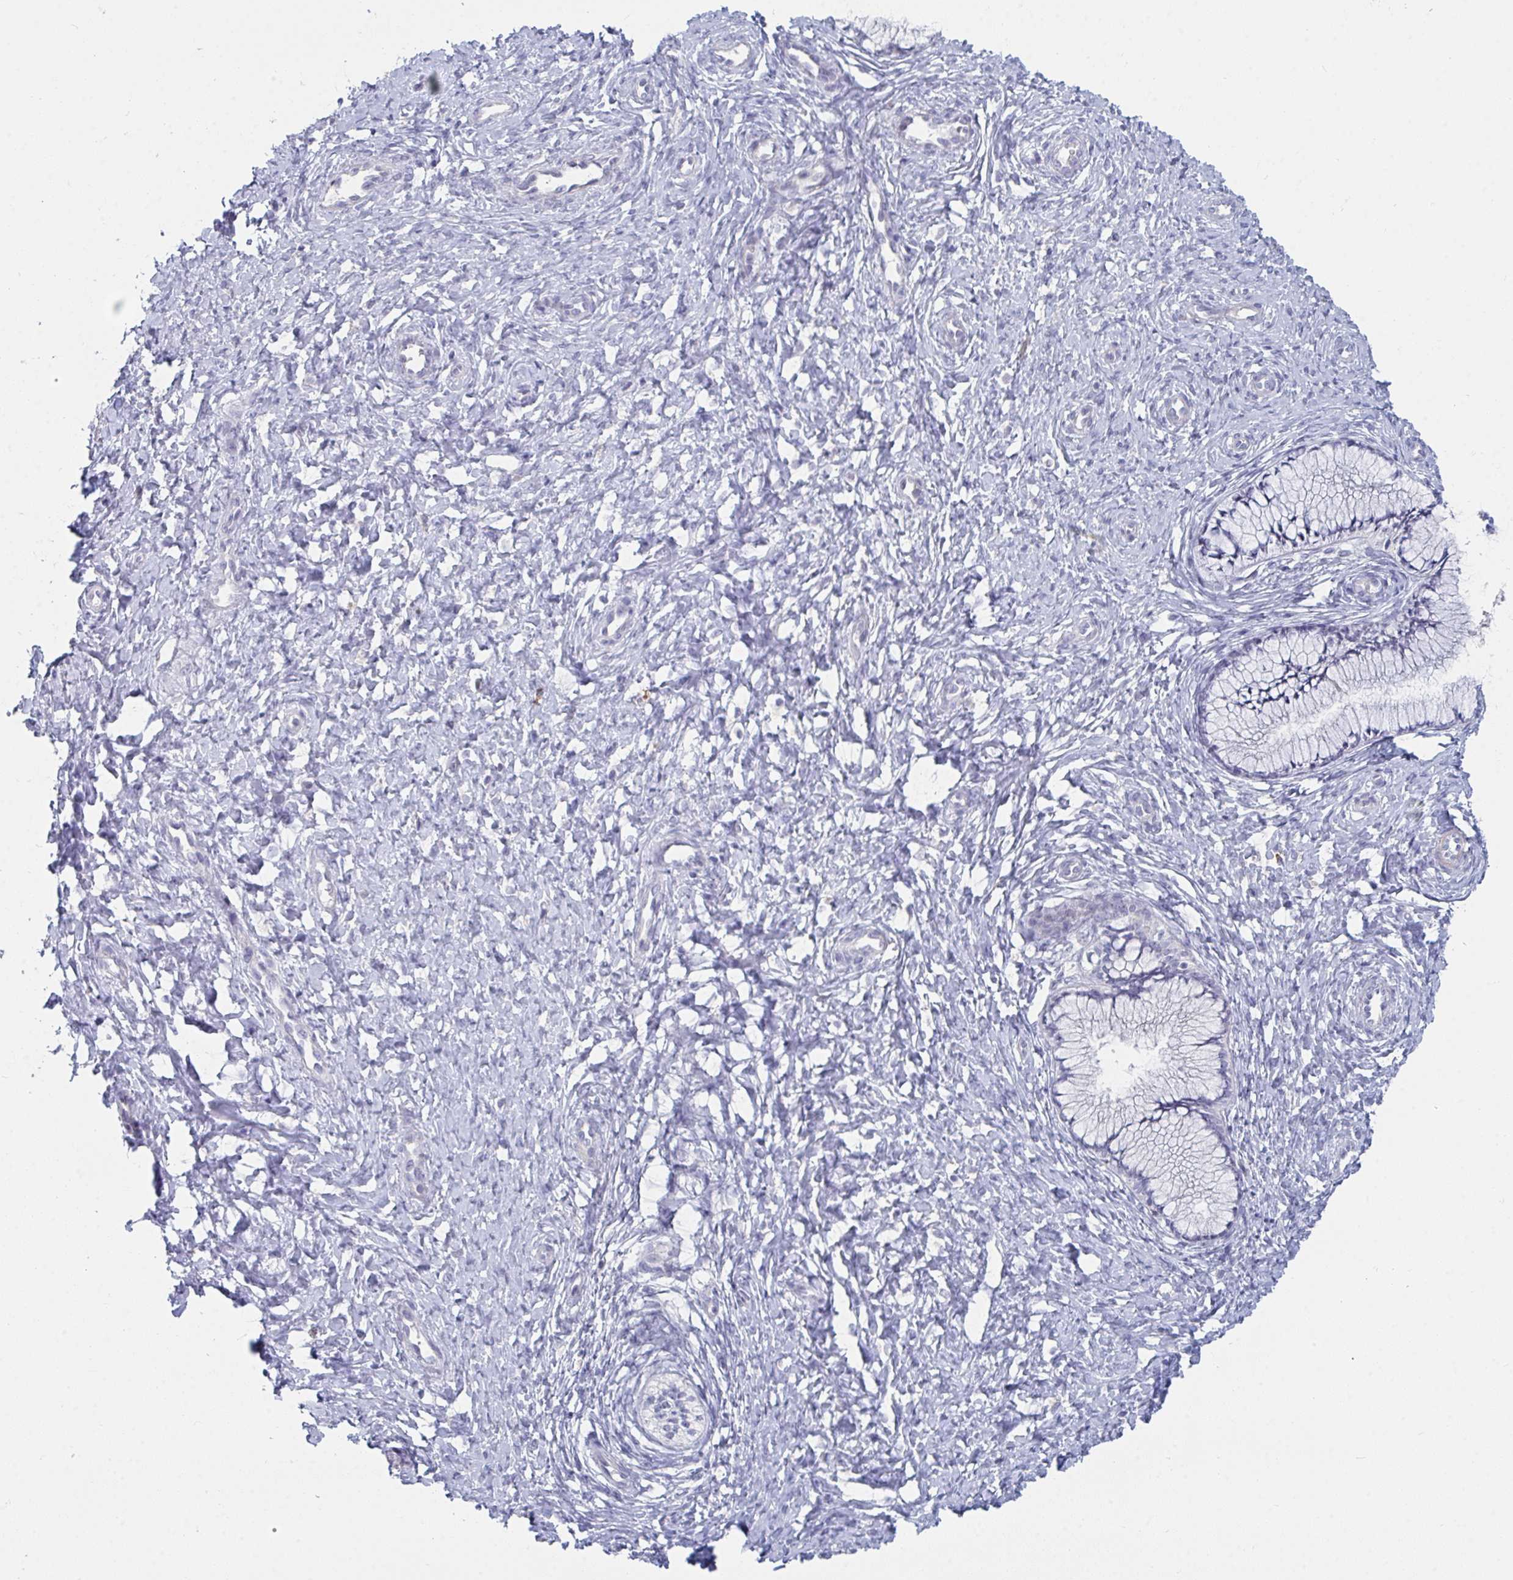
{"staining": {"intensity": "negative", "quantity": "none", "location": "none"}, "tissue": "cervix", "cell_type": "Glandular cells", "image_type": "normal", "snomed": [{"axis": "morphology", "description": "Normal tissue, NOS"}, {"axis": "topography", "description": "Cervix"}], "caption": "The immunohistochemistry (IHC) image has no significant staining in glandular cells of cervix. Nuclei are stained in blue.", "gene": "CENPT", "patient": {"sex": "female", "age": 37}}